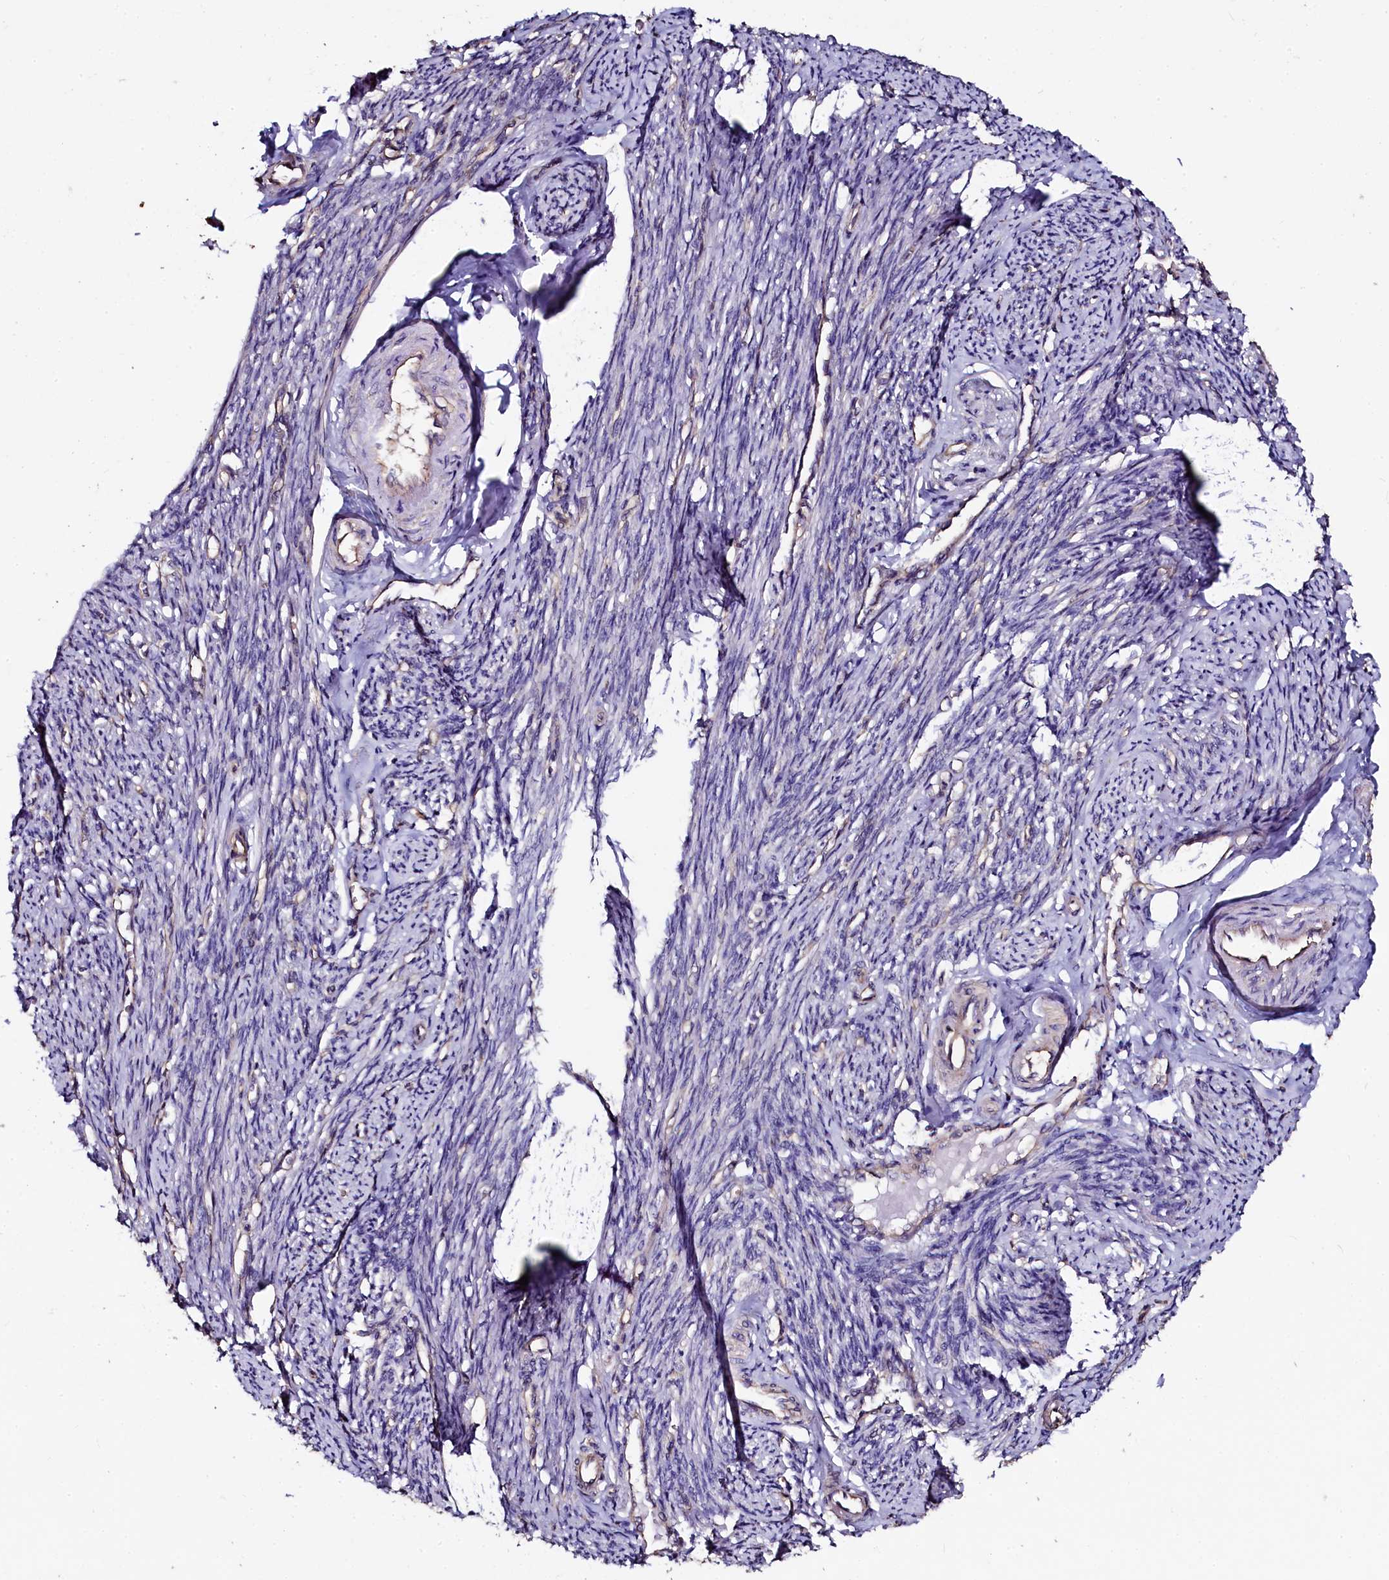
{"staining": {"intensity": "weak", "quantity": "<25%", "location": "cytoplasmic/membranous"}, "tissue": "smooth muscle", "cell_type": "Smooth muscle cells", "image_type": "normal", "snomed": [{"axis": "morphology", "description": "Normal tissue, NOS"}, {"axis": "topography", "description": "Smooth muscle"}, {"axis": "topography", "description": "Uterus"}], "caption": "Normal smooth muscle was stained to show a protein in brown. There is no significant expression in smooth muscle cells. (DAB immunohistochemistry with hematoxylin counter stain).", "gene": "APPL2", "patient": {"sex": "female", "age": 59}}